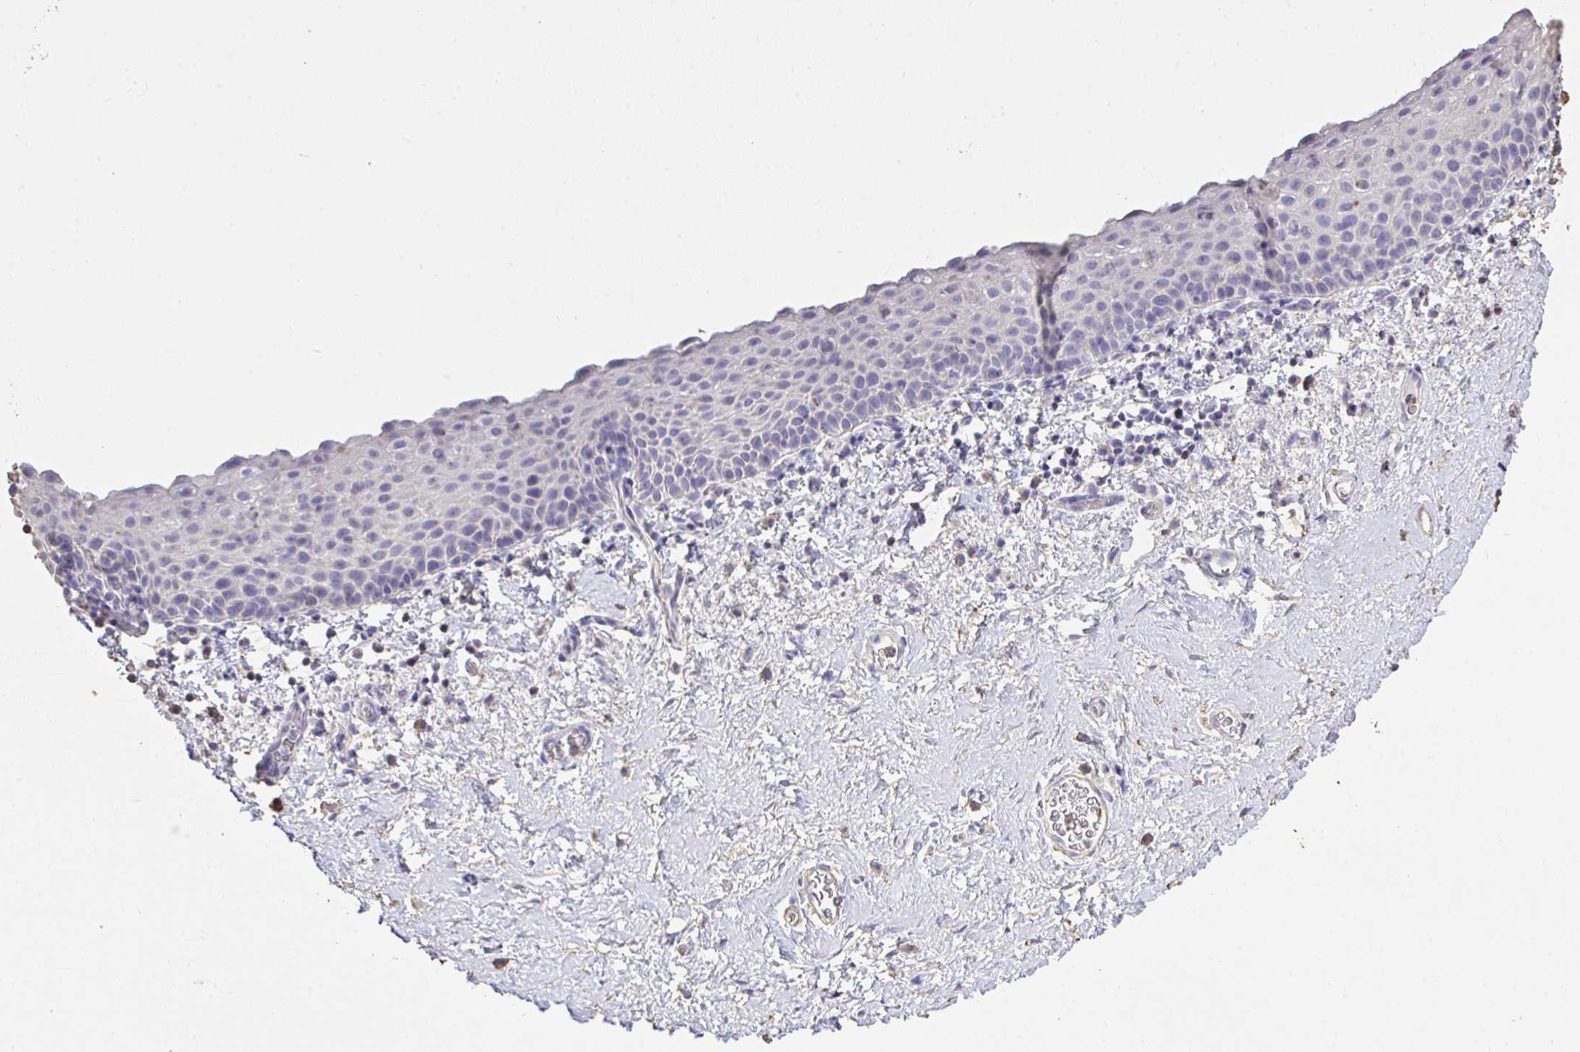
{"staining": {"intensity": "negative", "quantity": "none", "location": "none"}, "tissue": "vagina", "cell_type": "Squamous epithelial cells", "image_type": "normal", "snomed": [{"axis": "morphology", "description": "Normal tissue, NOS"}, {"axis": "topography", "description": "Vagina"}], "caption": "Squamous epithelial cells show no significant protein expression in unremarkable vagina.", "gene": "IL23R", "patient": {"sex": "female", "age": 61}}